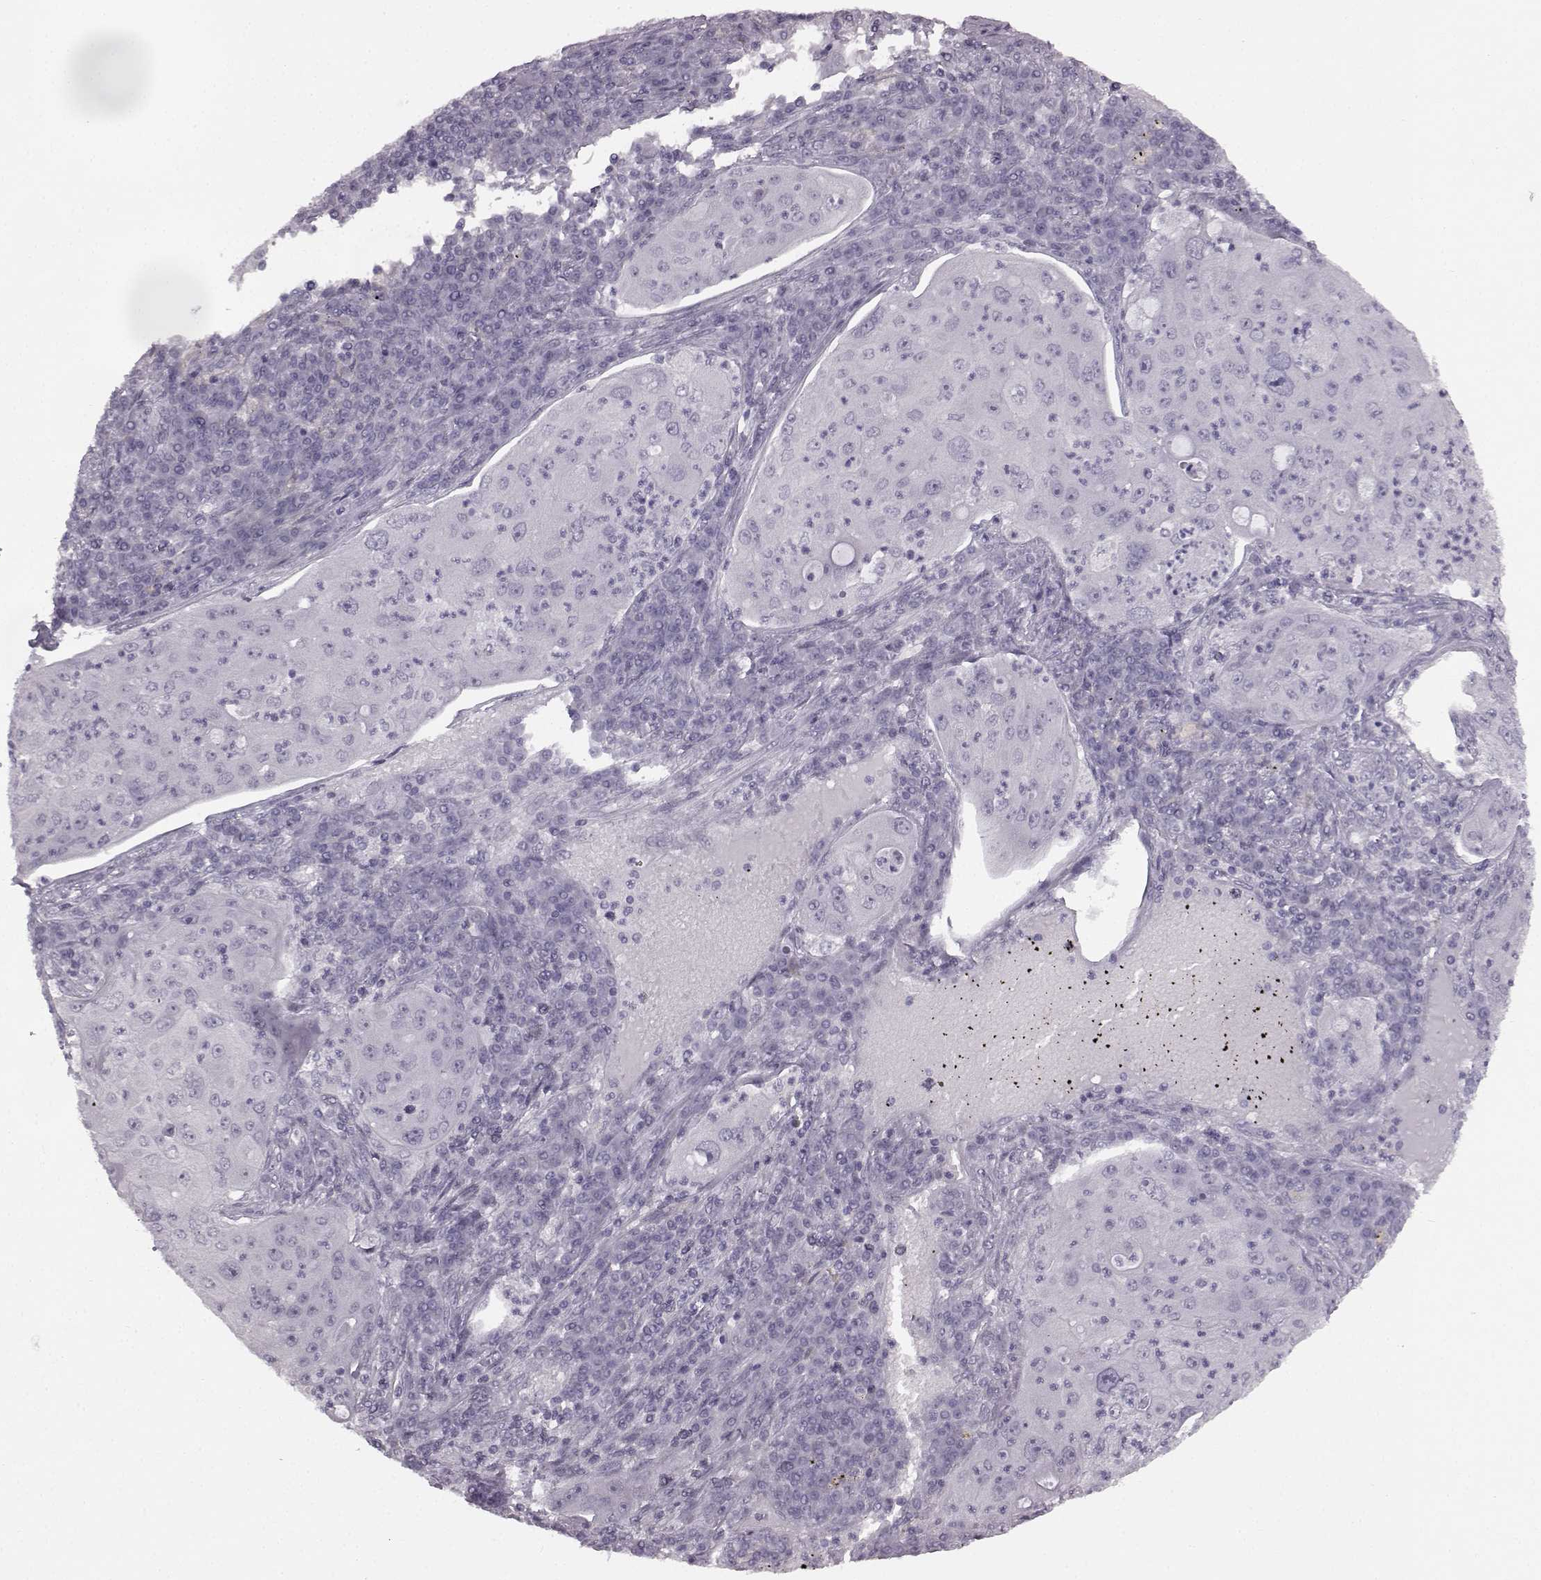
{"staining": {"intensity": "negative", "quantity": "none", "location": "none"}, "tissue": "lung cancer", "cell_type": "Tumor cells", "image_type": "cancer", "snomed": [{"axis": "morphology", "description": "Squamous cell carcinoma, NOS"}, {"axis": "topography", "description": "Lung"}], "caption": "Protein analysis of lung cancer shows no significant positivity in tumor cells. (Stains: DAB IHC with hematoxylin counter stain, Microscopy: brightfield microscopy at high magnification).", "gene": "SEMG2", "patient": {"sex": "female", "age": 59}}